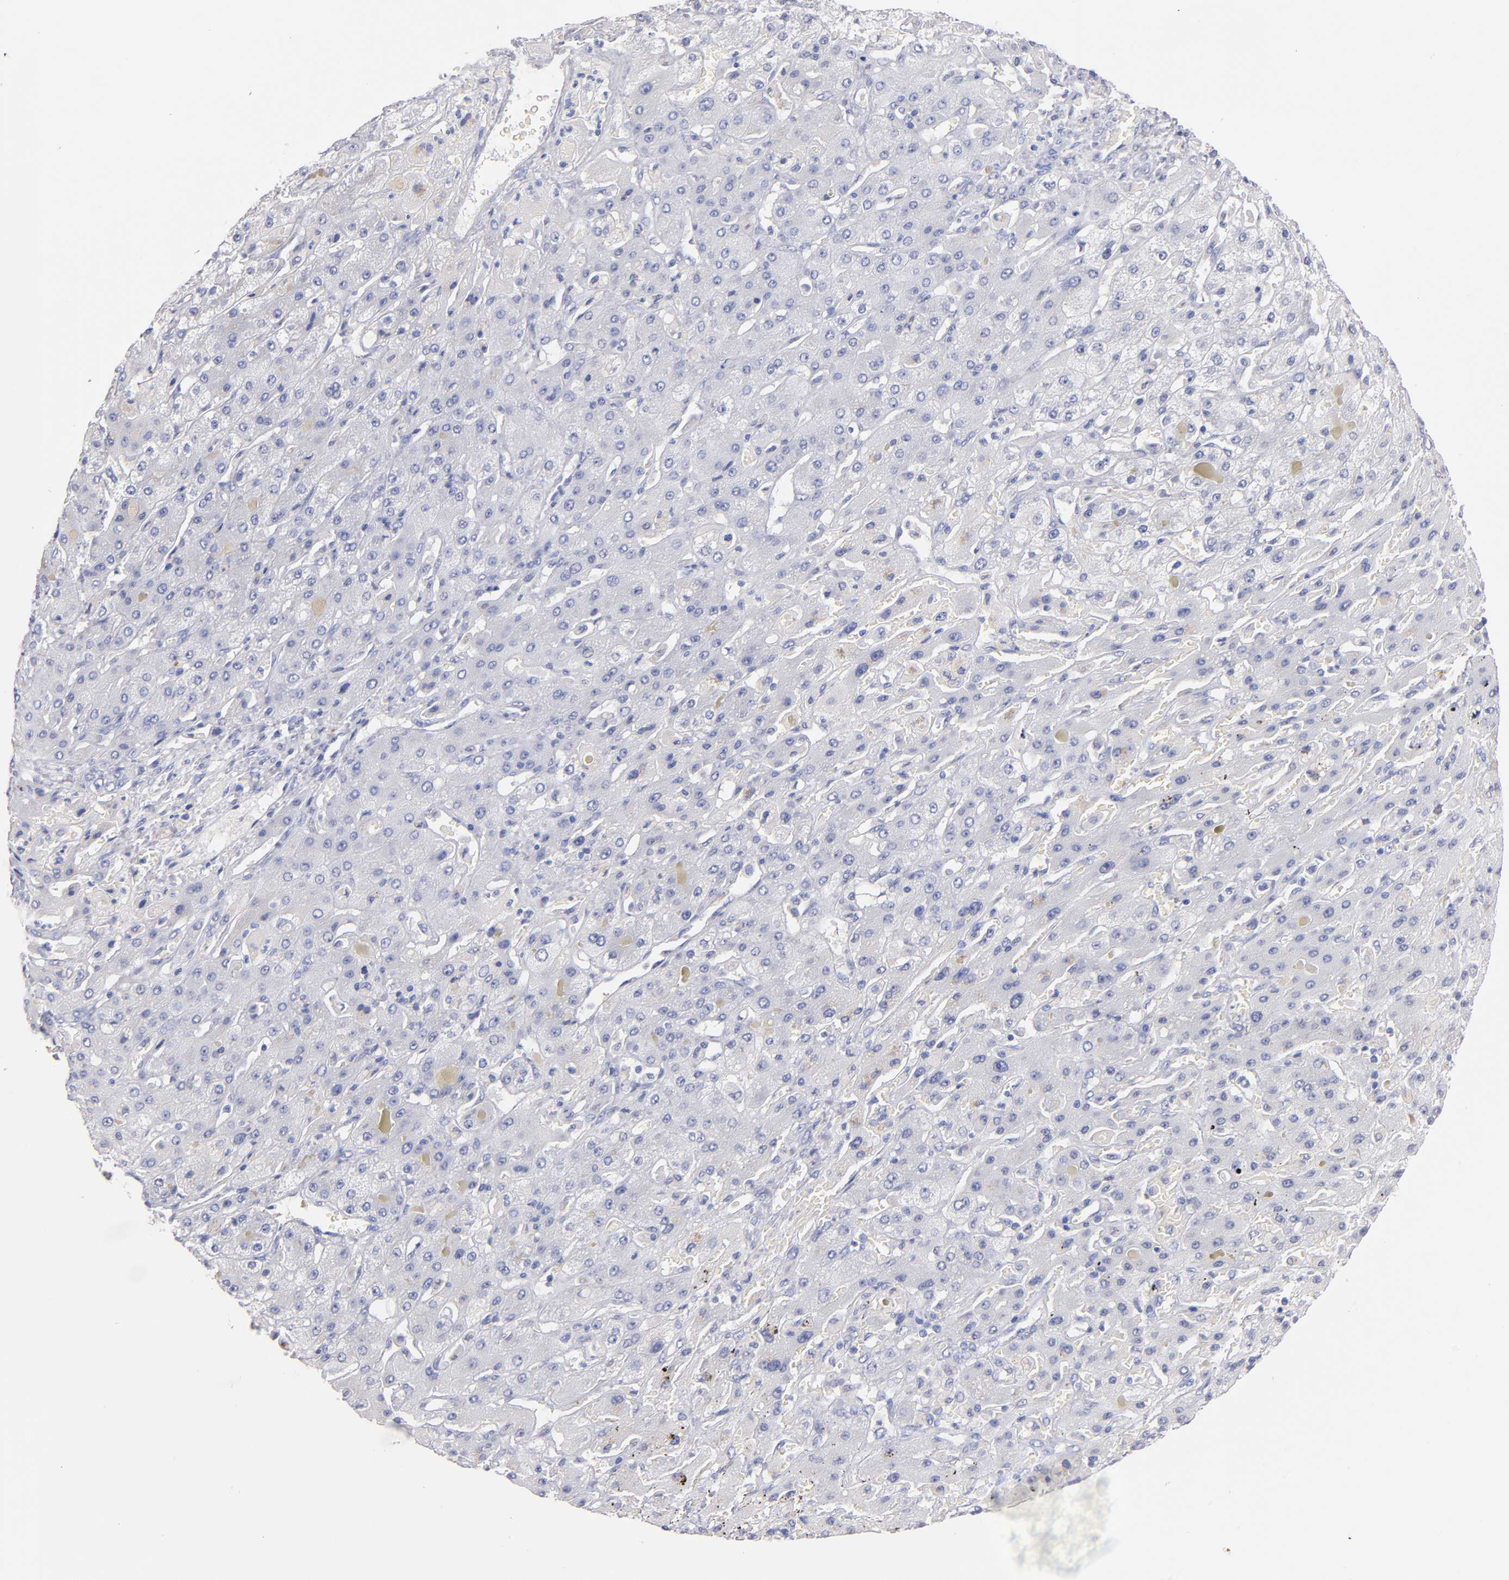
{"staining": {"intensity": "negative", "quantity": "none", "location": "none"}, "tissue": "liver cancer", "cell_type": "Tumor cells", "image_type": "cancer", "snomed": [{"axis": "morphology", "description": "Cholangiocarcinoma"}, {"axis": "topography", "description": "Liver"}], "caption": "Immunohistochemistry micrograph of human cholangiocarcinoma (liver) stained for a protein (brown), which reveals no expression in tumor cells.", "gene": "KIT", "patient": {"sex": "female", "age": 52}}